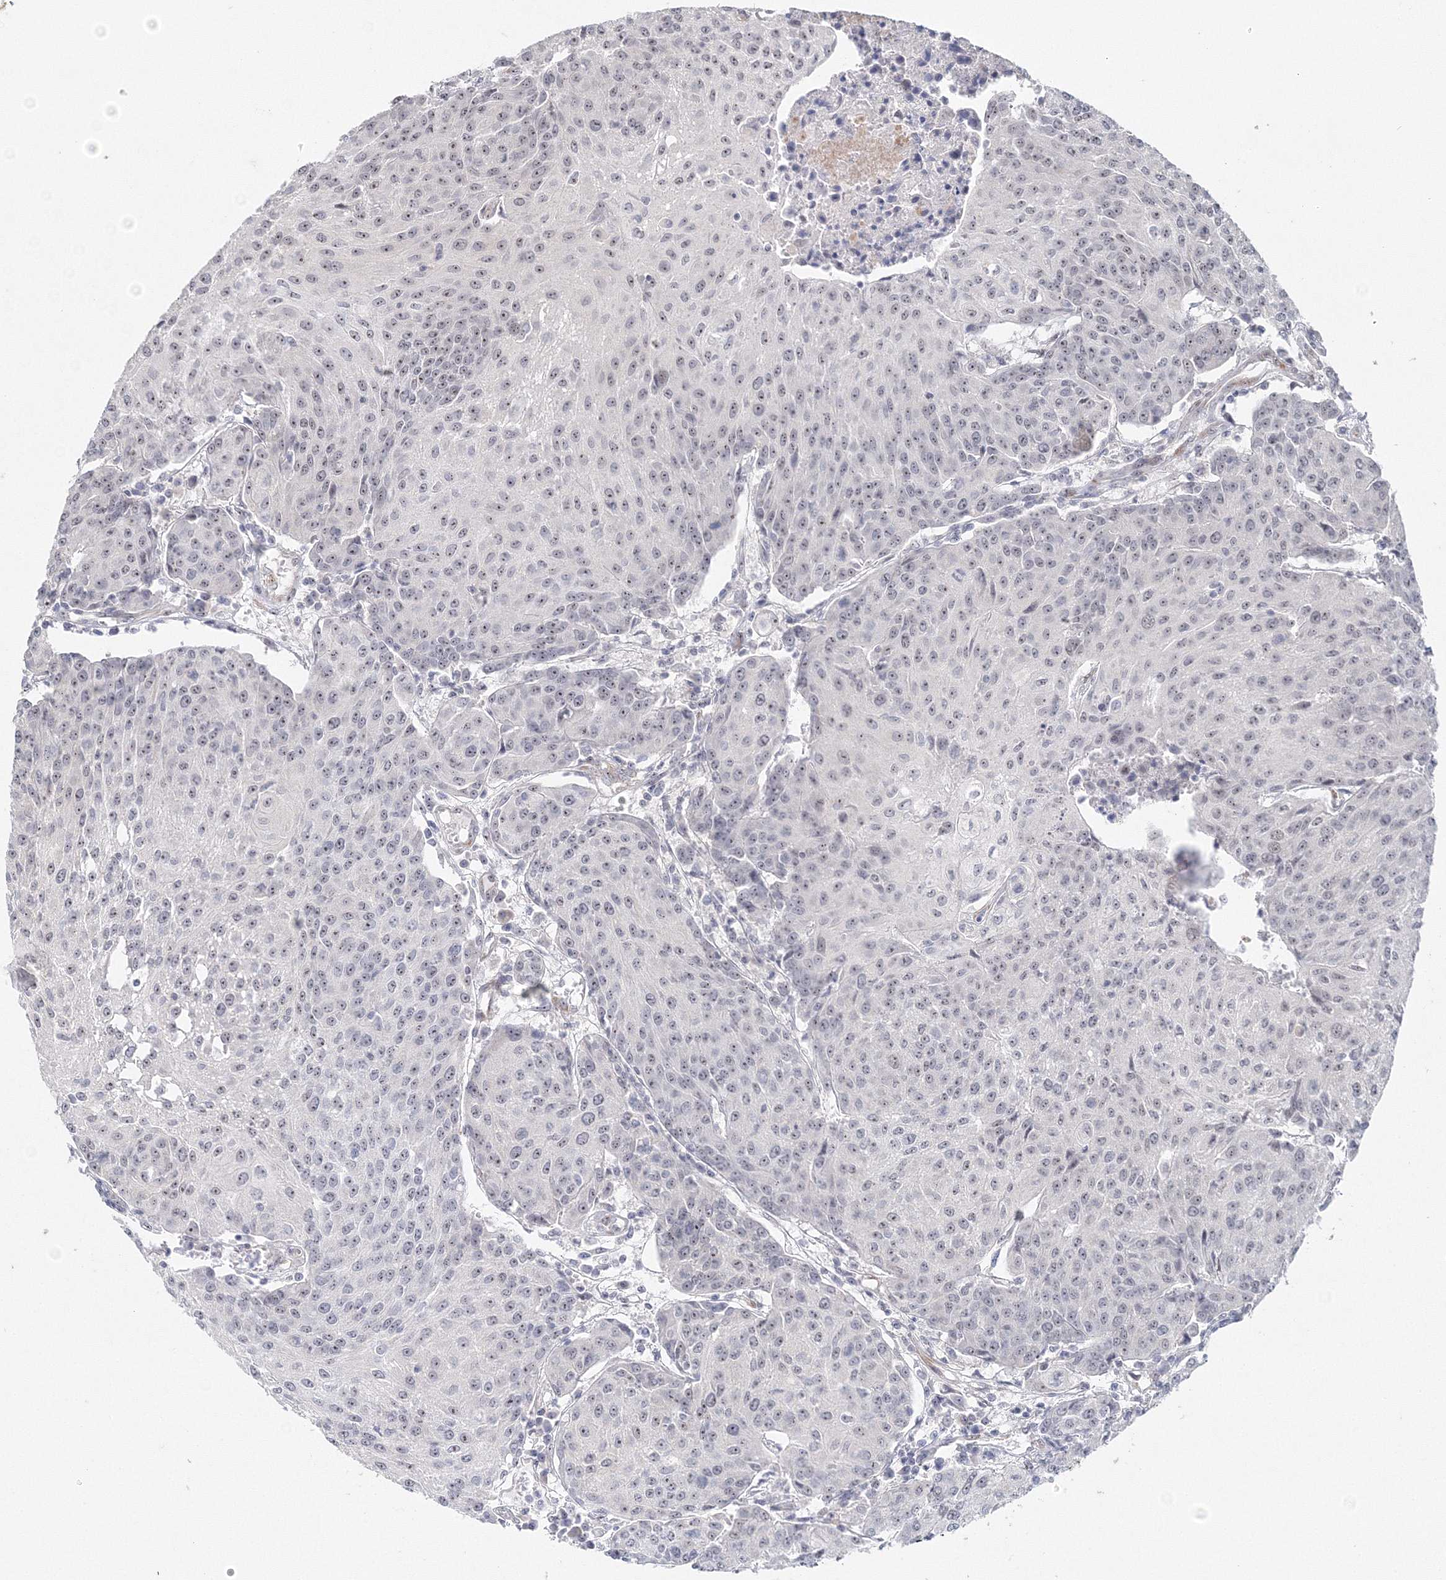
{"staining": {"intensity": "moderate", "quantity": "25%-75%", "location": "nuclear"}, "tissue": "urothelial cancer", "cell_type": "Tumor cells", "image_type": "cancer", "snomed": [{"axis": "morphology", "description": "Urothelial carcinoma, High grade"}, {"axis": "topography", "description": "Urinary bladder"}], "caption": "Tumor cells display moderate nuclear expression in approximately 25%-75% of cells in high-grade urothelial carcinoma.", "gene": "SIRT7", "patient": {"sex": "female", "age": 85}}